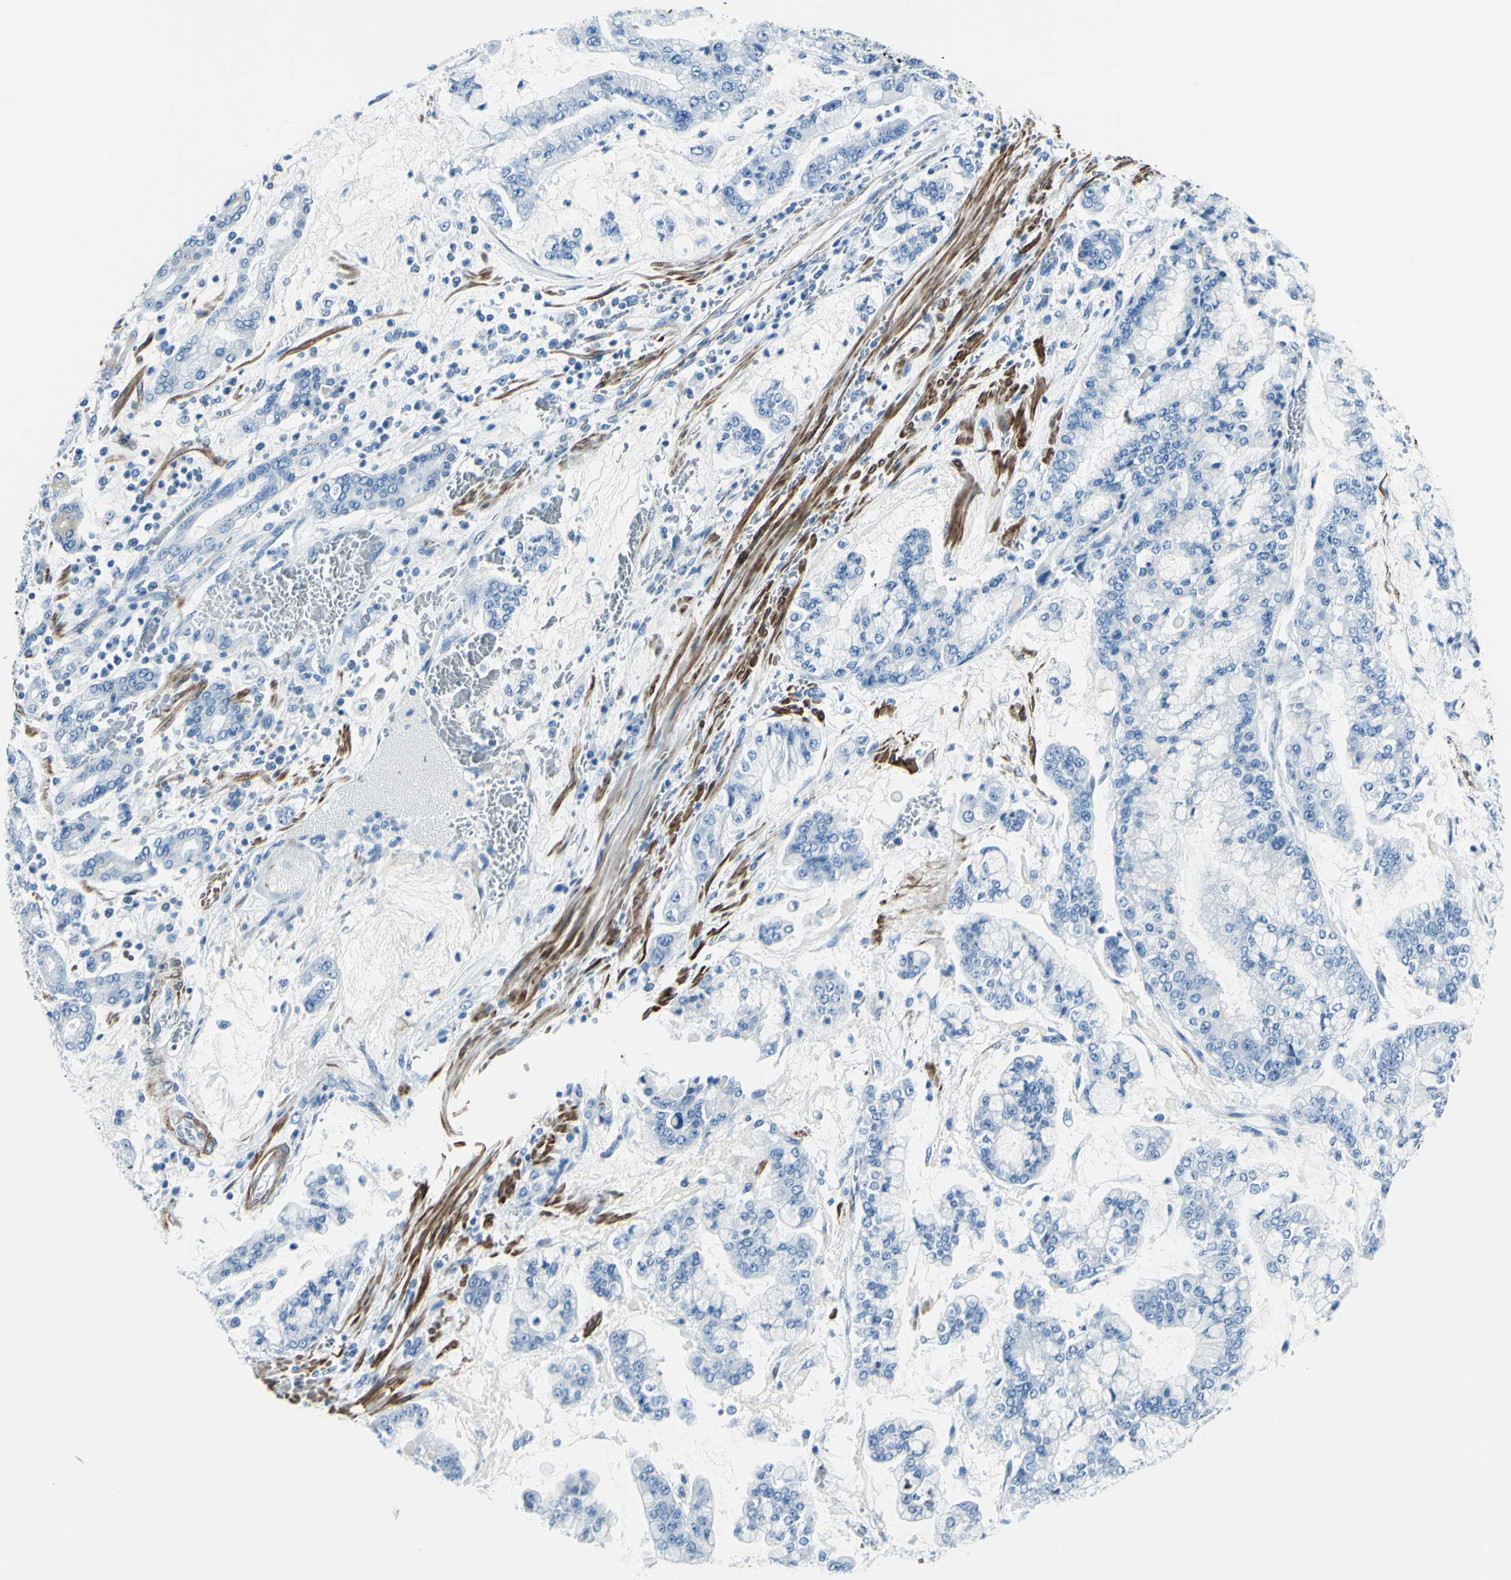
{"staining": {"intensity": "negative", "quantity": "none", "location": "none"}, "tissue": "stomach cancer", "cell_type": "Tumor cells", "image_type": "cancer", "snomed": [{"axis": "morphology", "description": "Normal tissue, NOS"}, {"axis": "morphology", "description": "Adenocarcinoma, NOS"}, {"axis": "topography", "description": "Stomach, upper"}, {"axis": "topography", "description": "Stomach"}], "caption": "IHC of human adenocarcinoma (stomach) exhibits no staining in tumor cells.", "gene": "CDH15", "patient": {"sex": "male", "age": 76}}